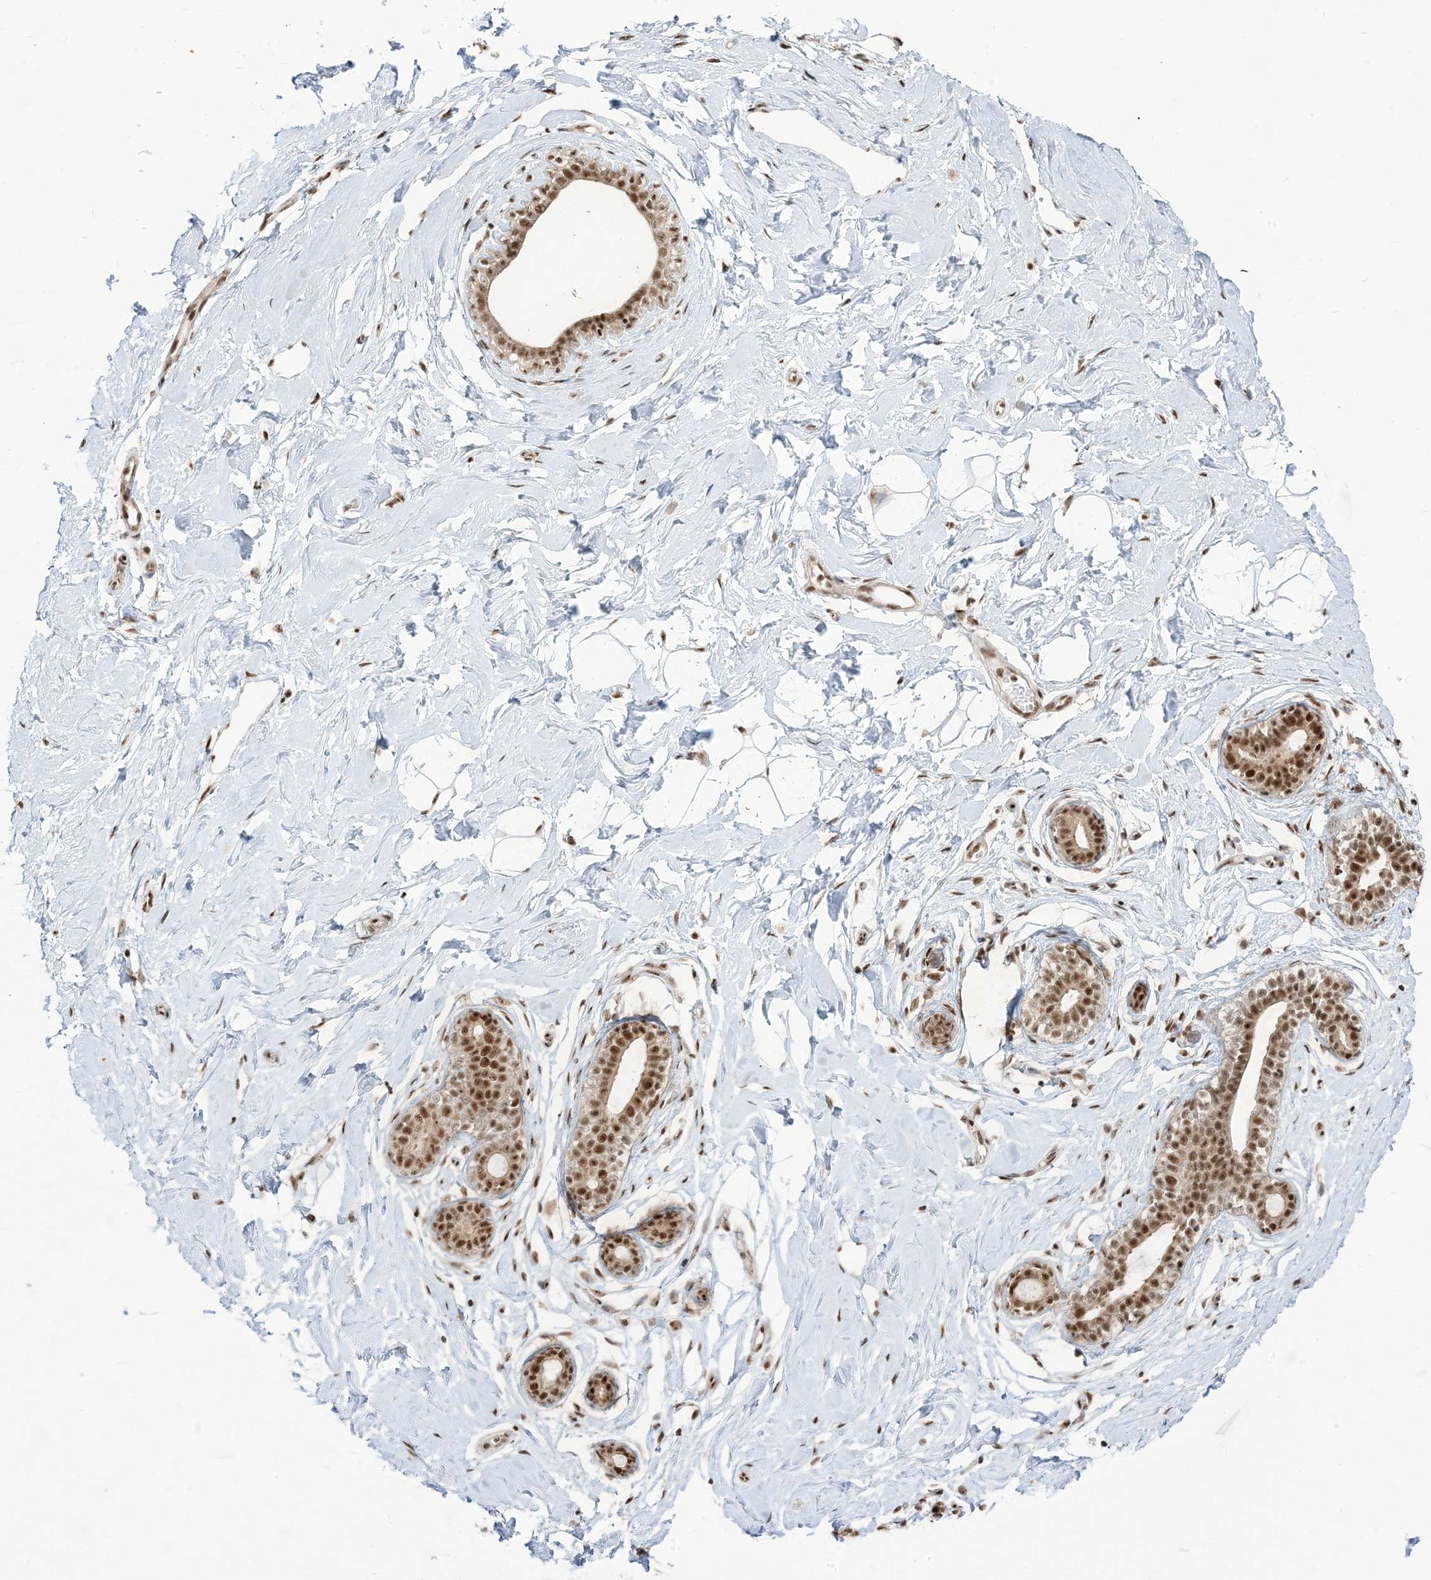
{"staining": {"intensity": "moderate", "quantity": ">75%", "location": "nuclear"}, "tissue": "breast", "cell_type": "Adipocytes", "image_type": "normal", "snomed": [{"axis": "morphology", "description": "Normal tissue, NOS"}, {"axis": "morphology", "description": "Adenoma, NOS"}, {"axis": "topography", "description": "Breast"}], "caption": "Adipocytes show moderate nuclear positivity in approximately >75% of cells in benign breast. (Stains: DAB (3,3'-diaminobenzidine) in brown, nuclei in blue, Microscopy: brightfield microscopy at high magnification).", "gene": "ARGLU1", "patient": {"sex": "female", "age": 23}}